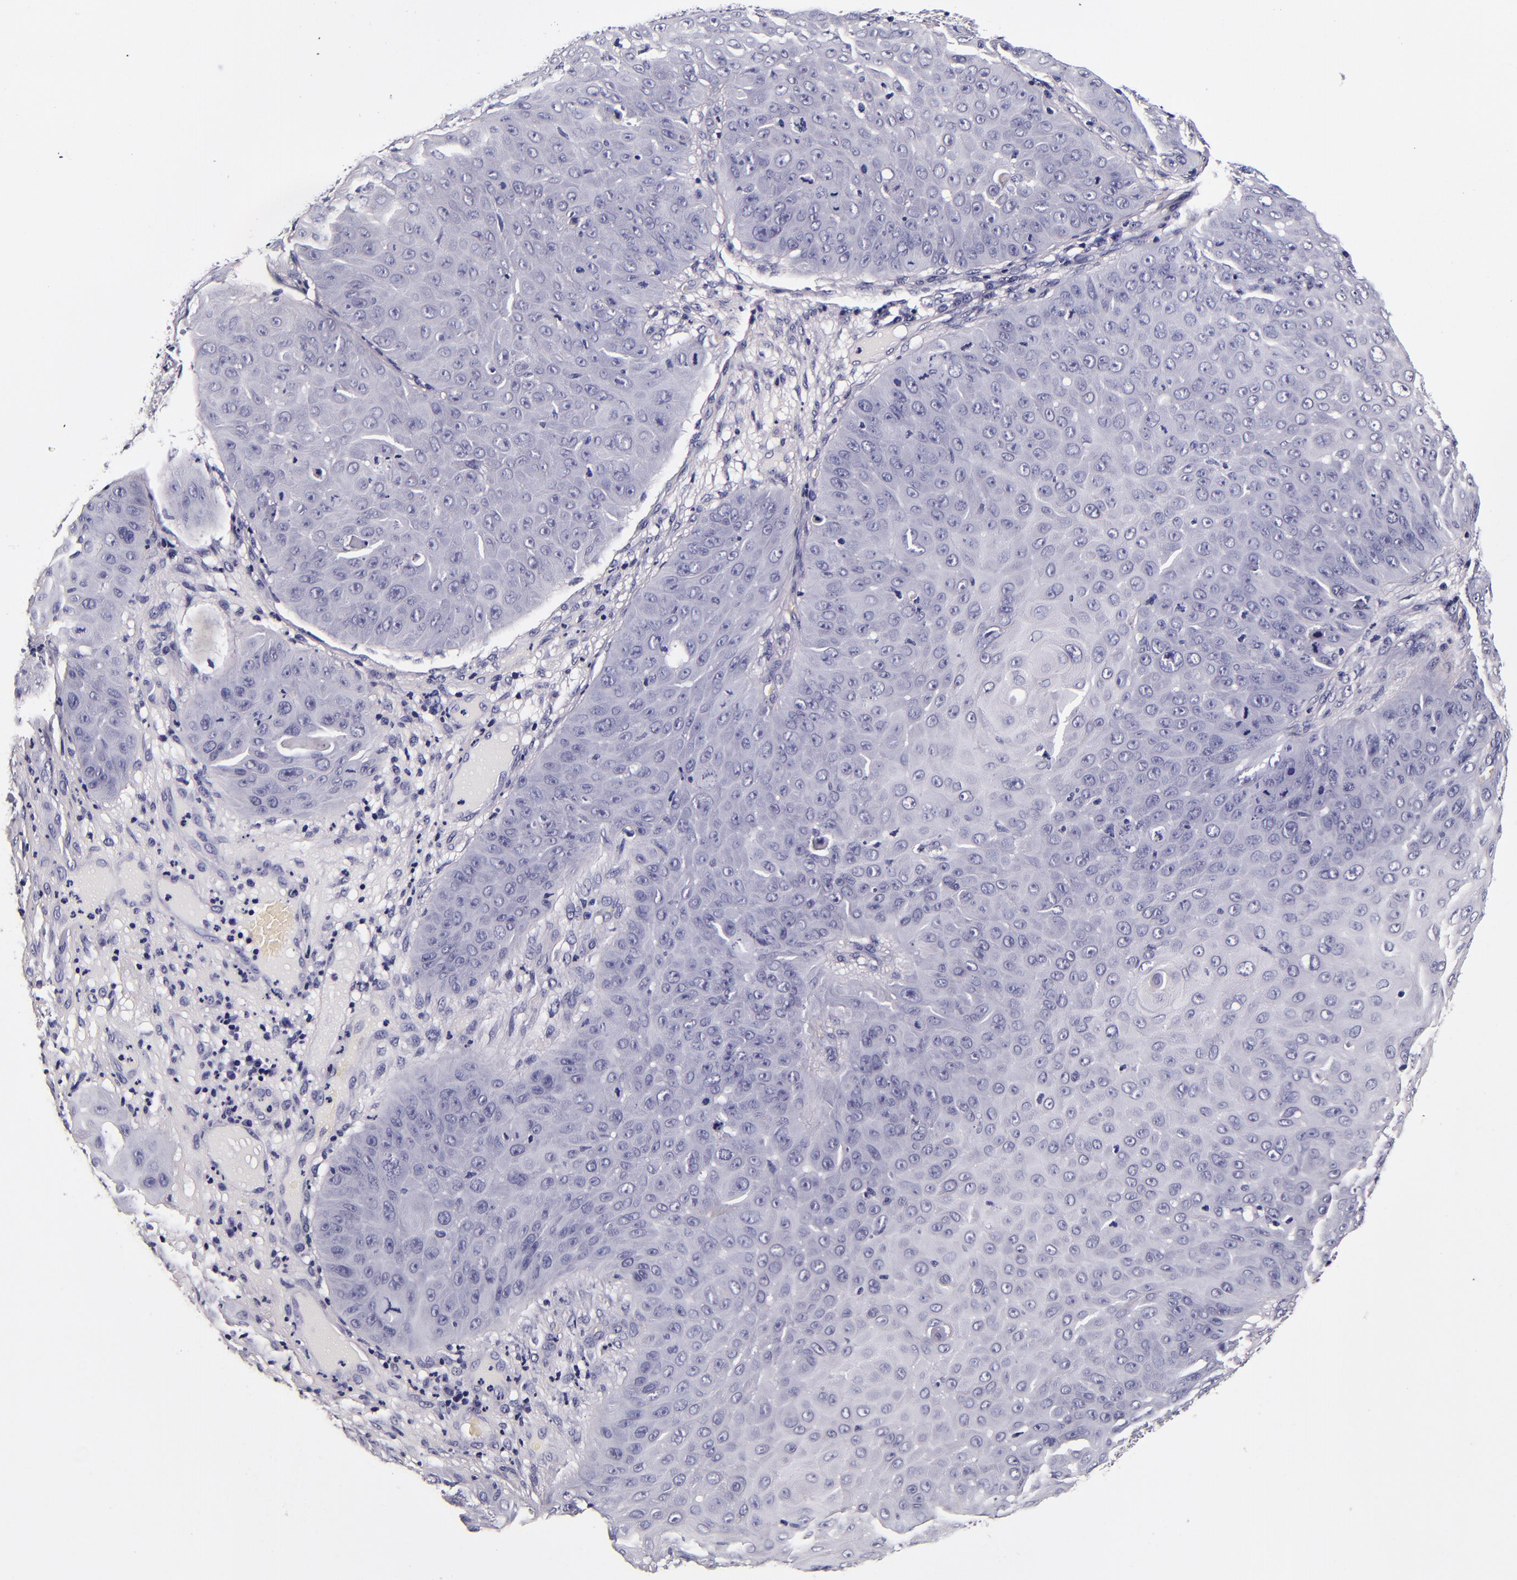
{"staining": {"intensity": "negative", "quantity": "none", "location": "none"}, "tissue": "skin cancer", "cell_type": "Tumor cells", "image_type": "cancer", "snomed": [{"axis": "morphology", "description": "Squamous cell carcinoma, NOS"}, {"axis": "topography", "description": "Skin"}], "caption": "This is an immunohistochemistry micrograph of human skin cancer (squamous cell carcinoma). There is no staining in tumor cells.", "gene": "FBN1", "patient": {"sex": "male", "age": 82}}